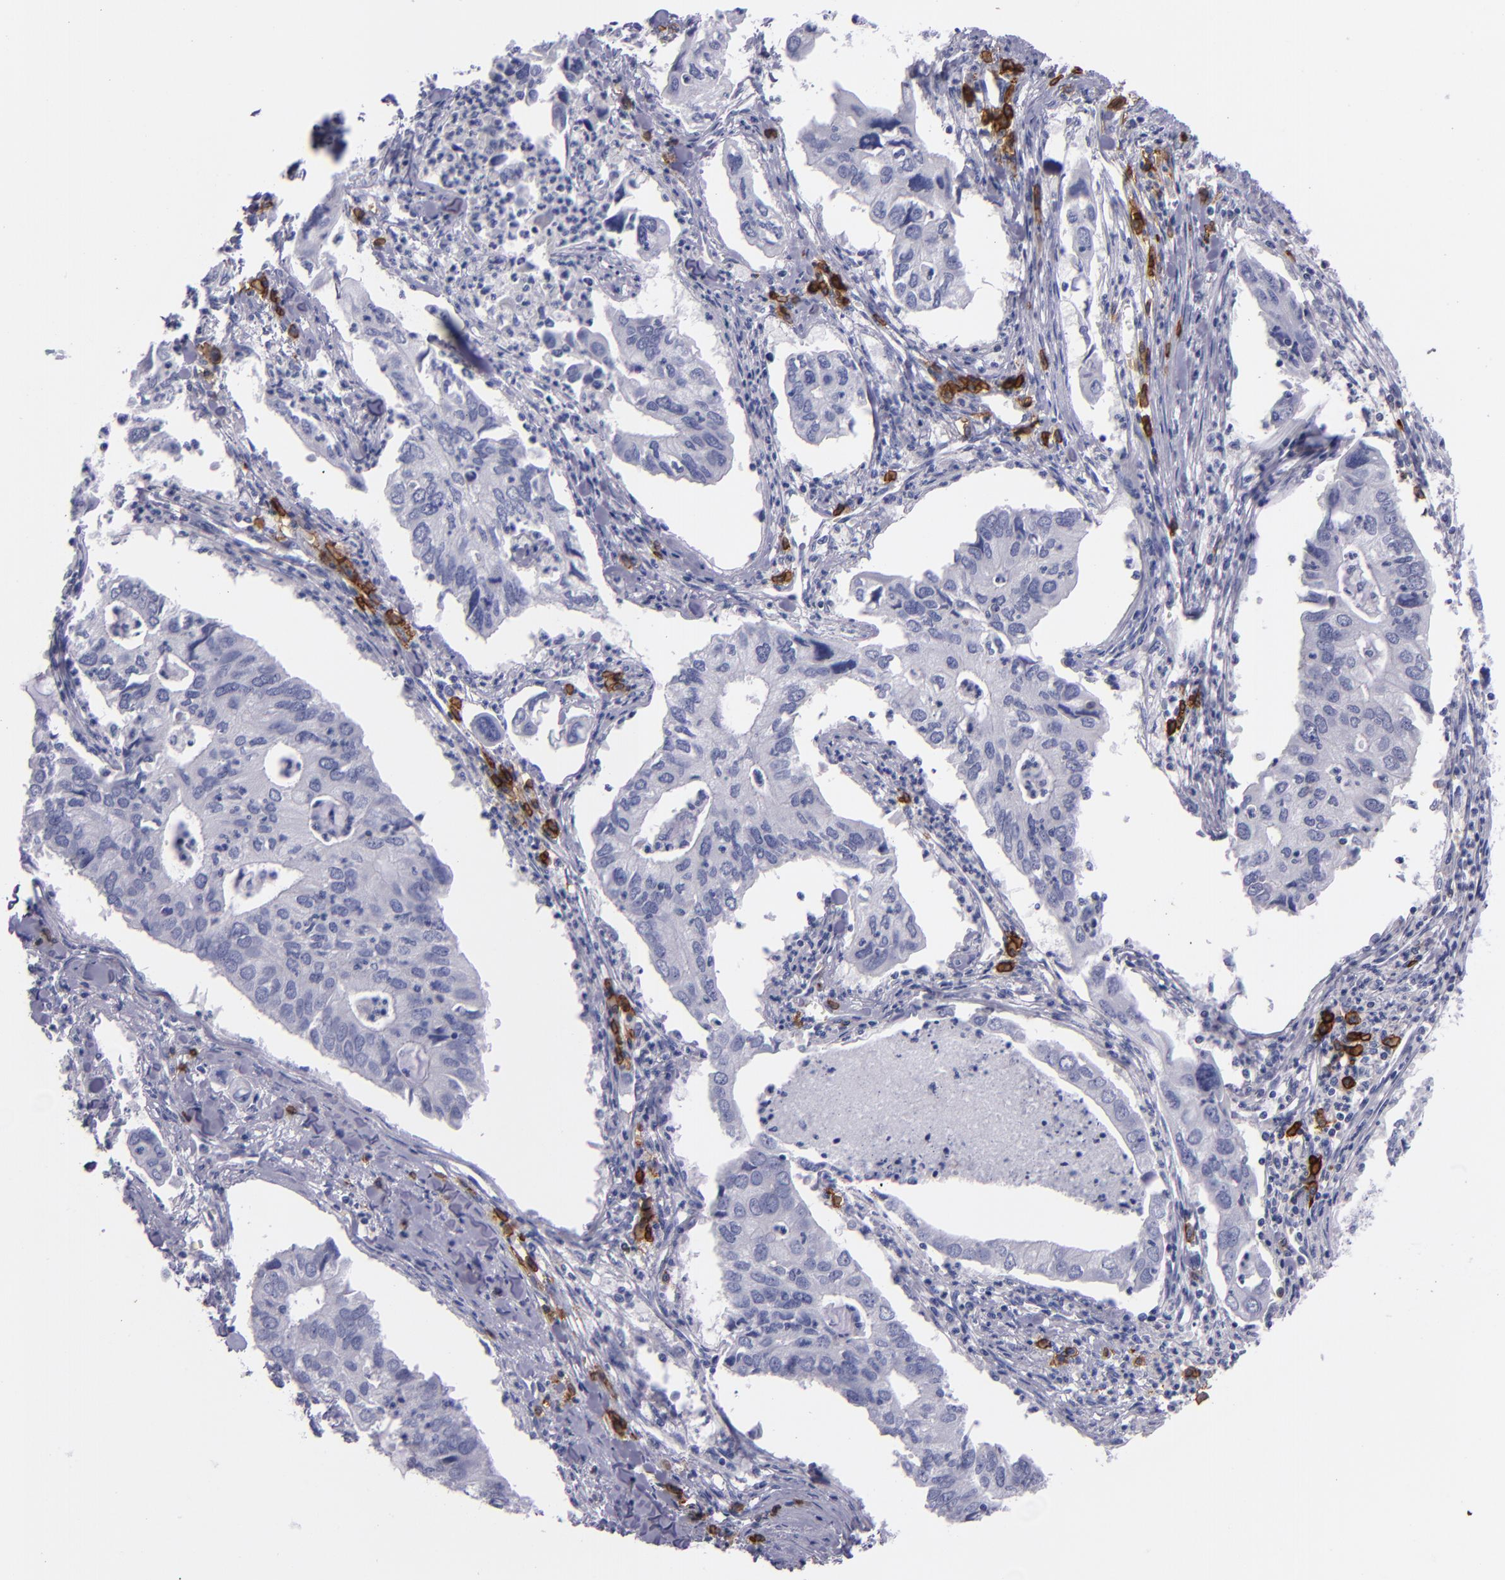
{"staining": {"intensity": "negative", "quantity": "none", "location": "none"}, "tissue": "lung cancer", "cell_type": "Tumor cells", "image_type": "cancer", "snomed": [{"axis": "morphology", "description": "Adenocarcinoma, NOS"}, {"axis": "topography", "description": "Lung"}], "caption": "Lung cancer stained for a protein using IHC demonstrates no staining tumor cells.", "gene": "CD38", "patient": {"sex": "male", "age": 48}}